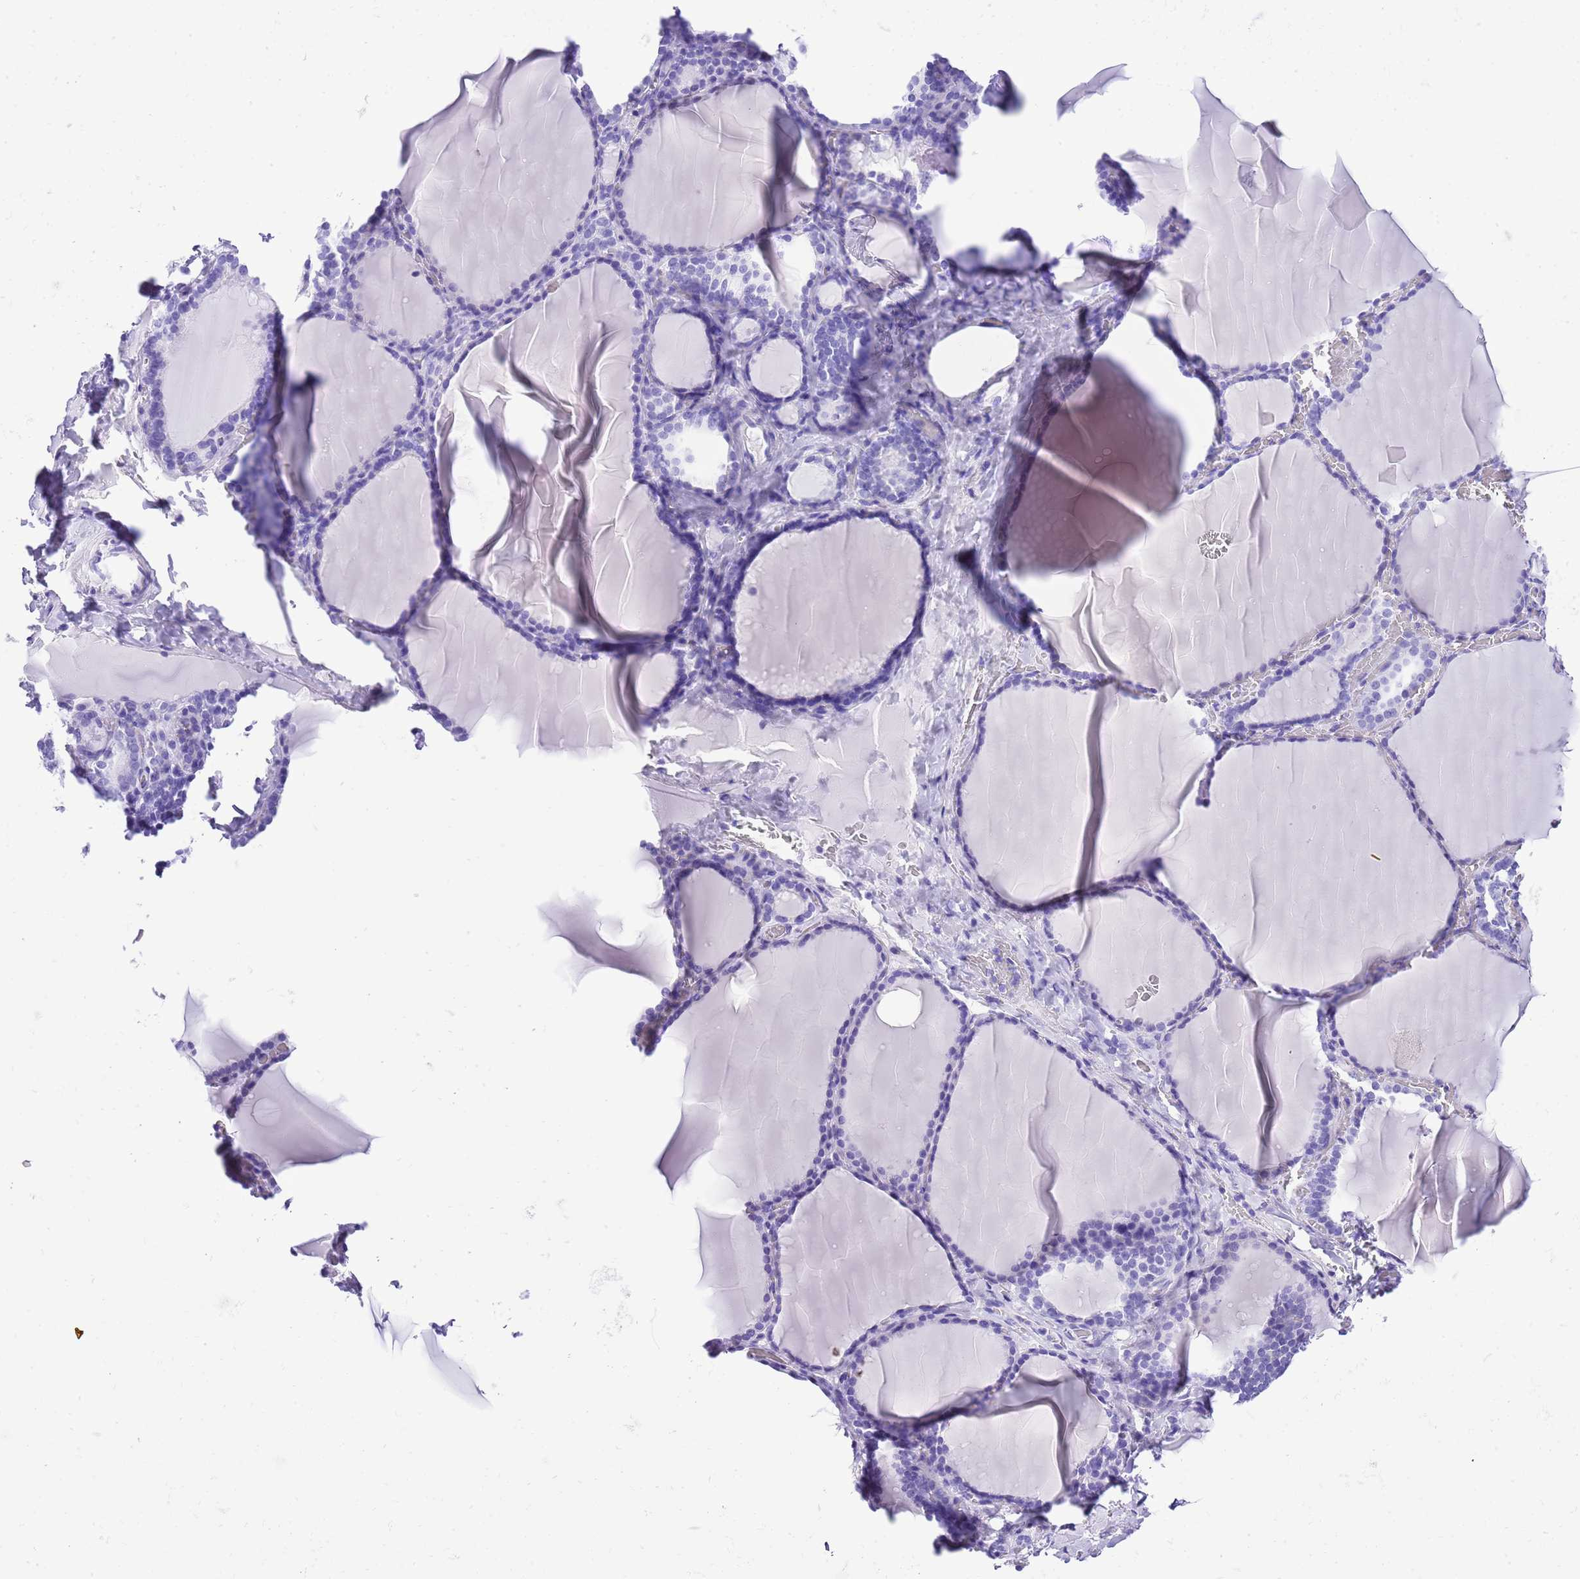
{"staining": {"intensity": "negative", "quantity": "none", "location": "none"}, "tissue": "thyroid gland", "cell_type": "Glandular cells", "image_type": "normal", "snomed": [{"axis": "morphology", "description": "Normal tissue, NOS"}, {"axis": "topography", "description": "Thyroid gland"}], "caption": "Immunohistochemistry (IHC) image of unremarkable thyroid gland: thyroid gland stained with DAB (3,3'-diaminobenzidine) reveals no significant protein expression in glandular cells. (DAB IHC, high magnification).", "gene": "KCNC1", "patient": {"sex": "female", "age": 39}}